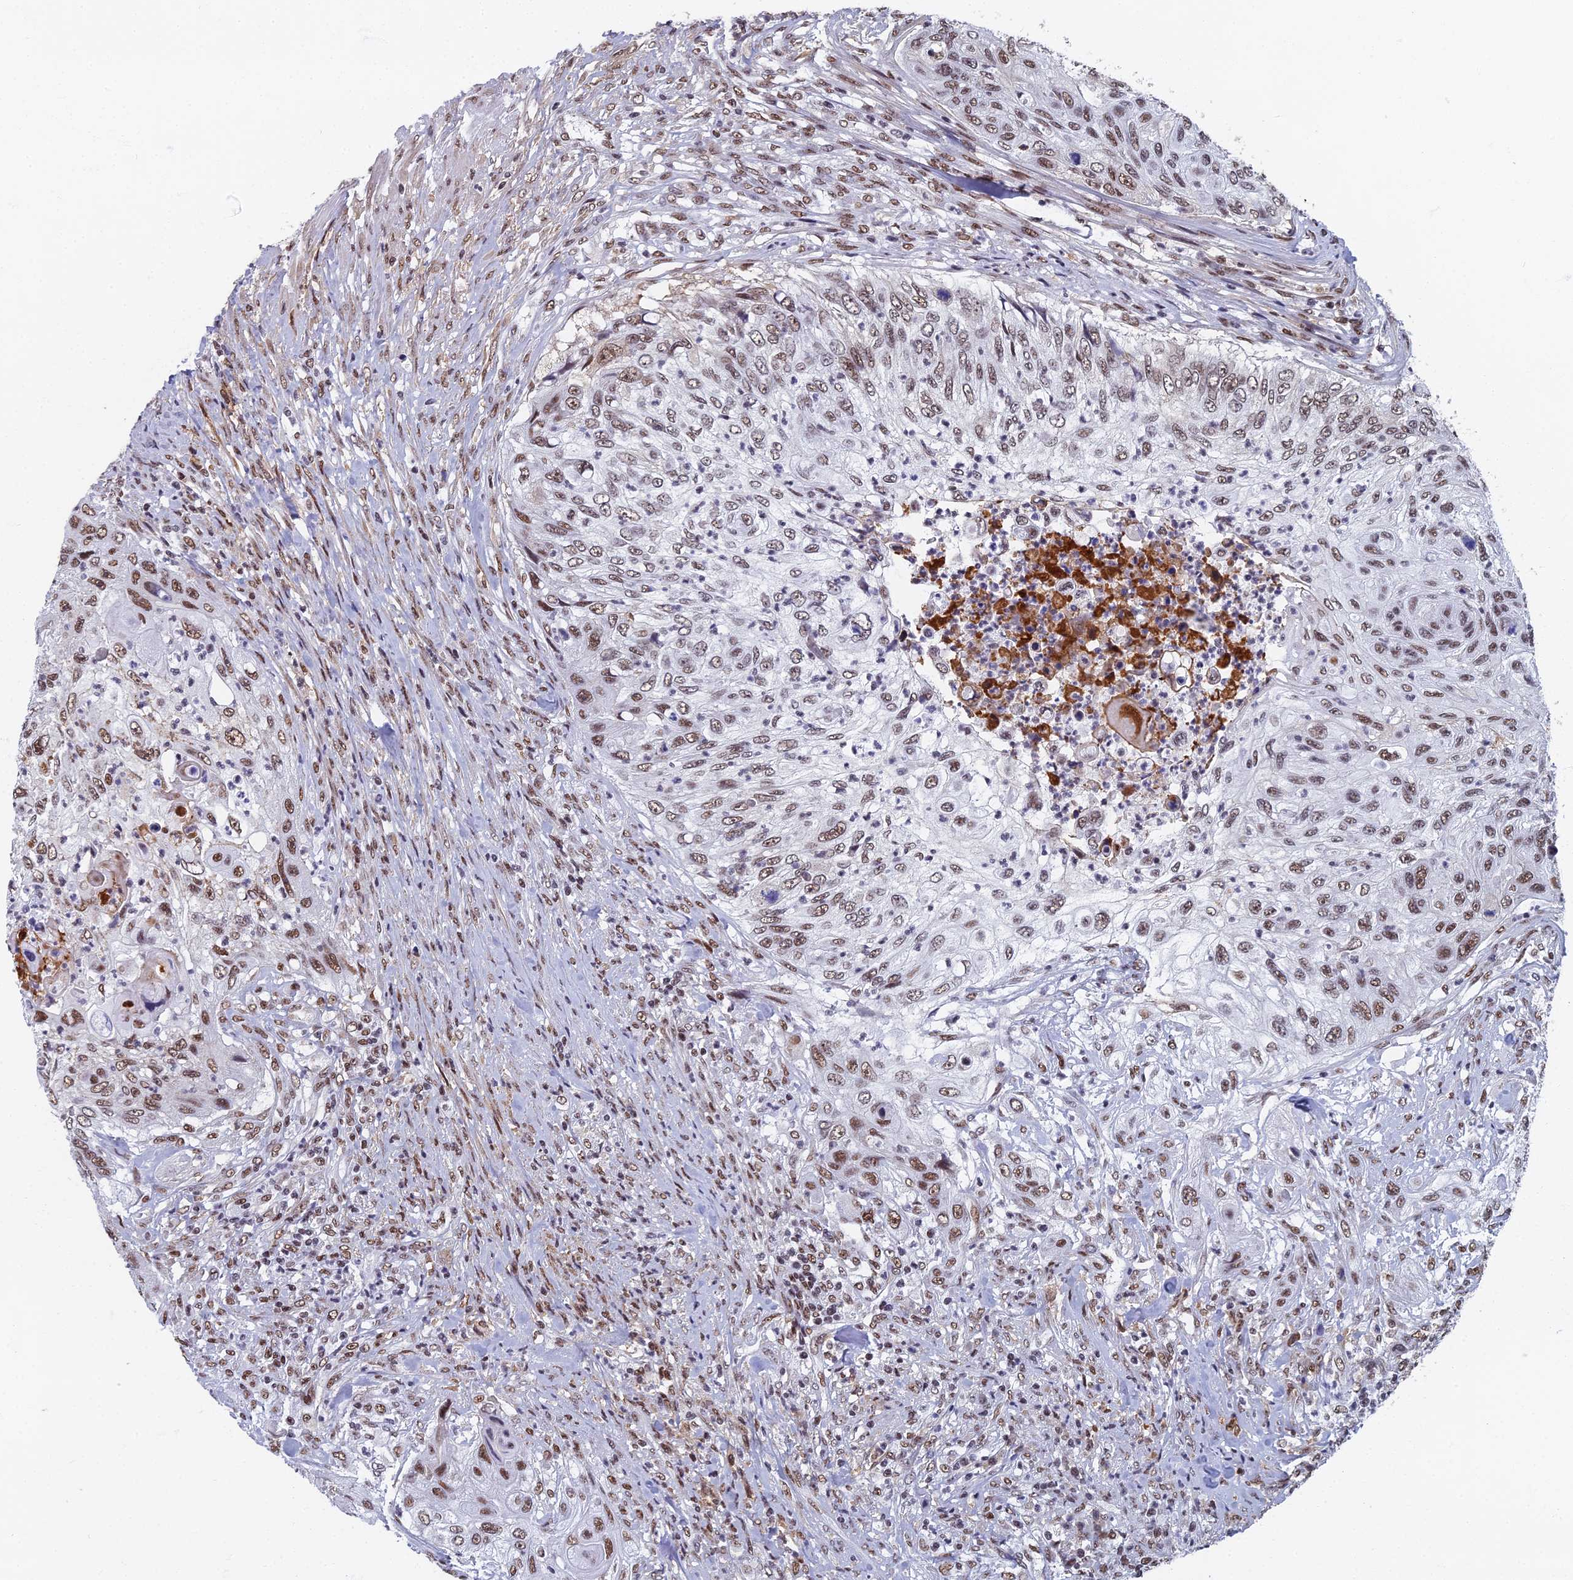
{"staining": {"intensity": "weak", "quantity": ">75%", "location": "nuclear"}, "tissue": "urothelial cancer", "cell_type": "Tumor cells", "image_type": "cancer", "snomed": [{"axis": "morphology", "description": "Urothelial carcinoma, High grade"}, {"axis": "topography", "description": "Urinary bladder"}], "caption": "Urothelial cancer stained with a brown dye demonstrates weak nuclear positive expression in about >75% of tumor cells.", "gene": "TAF13", "patient": {"sex": "female", "age": 60}}